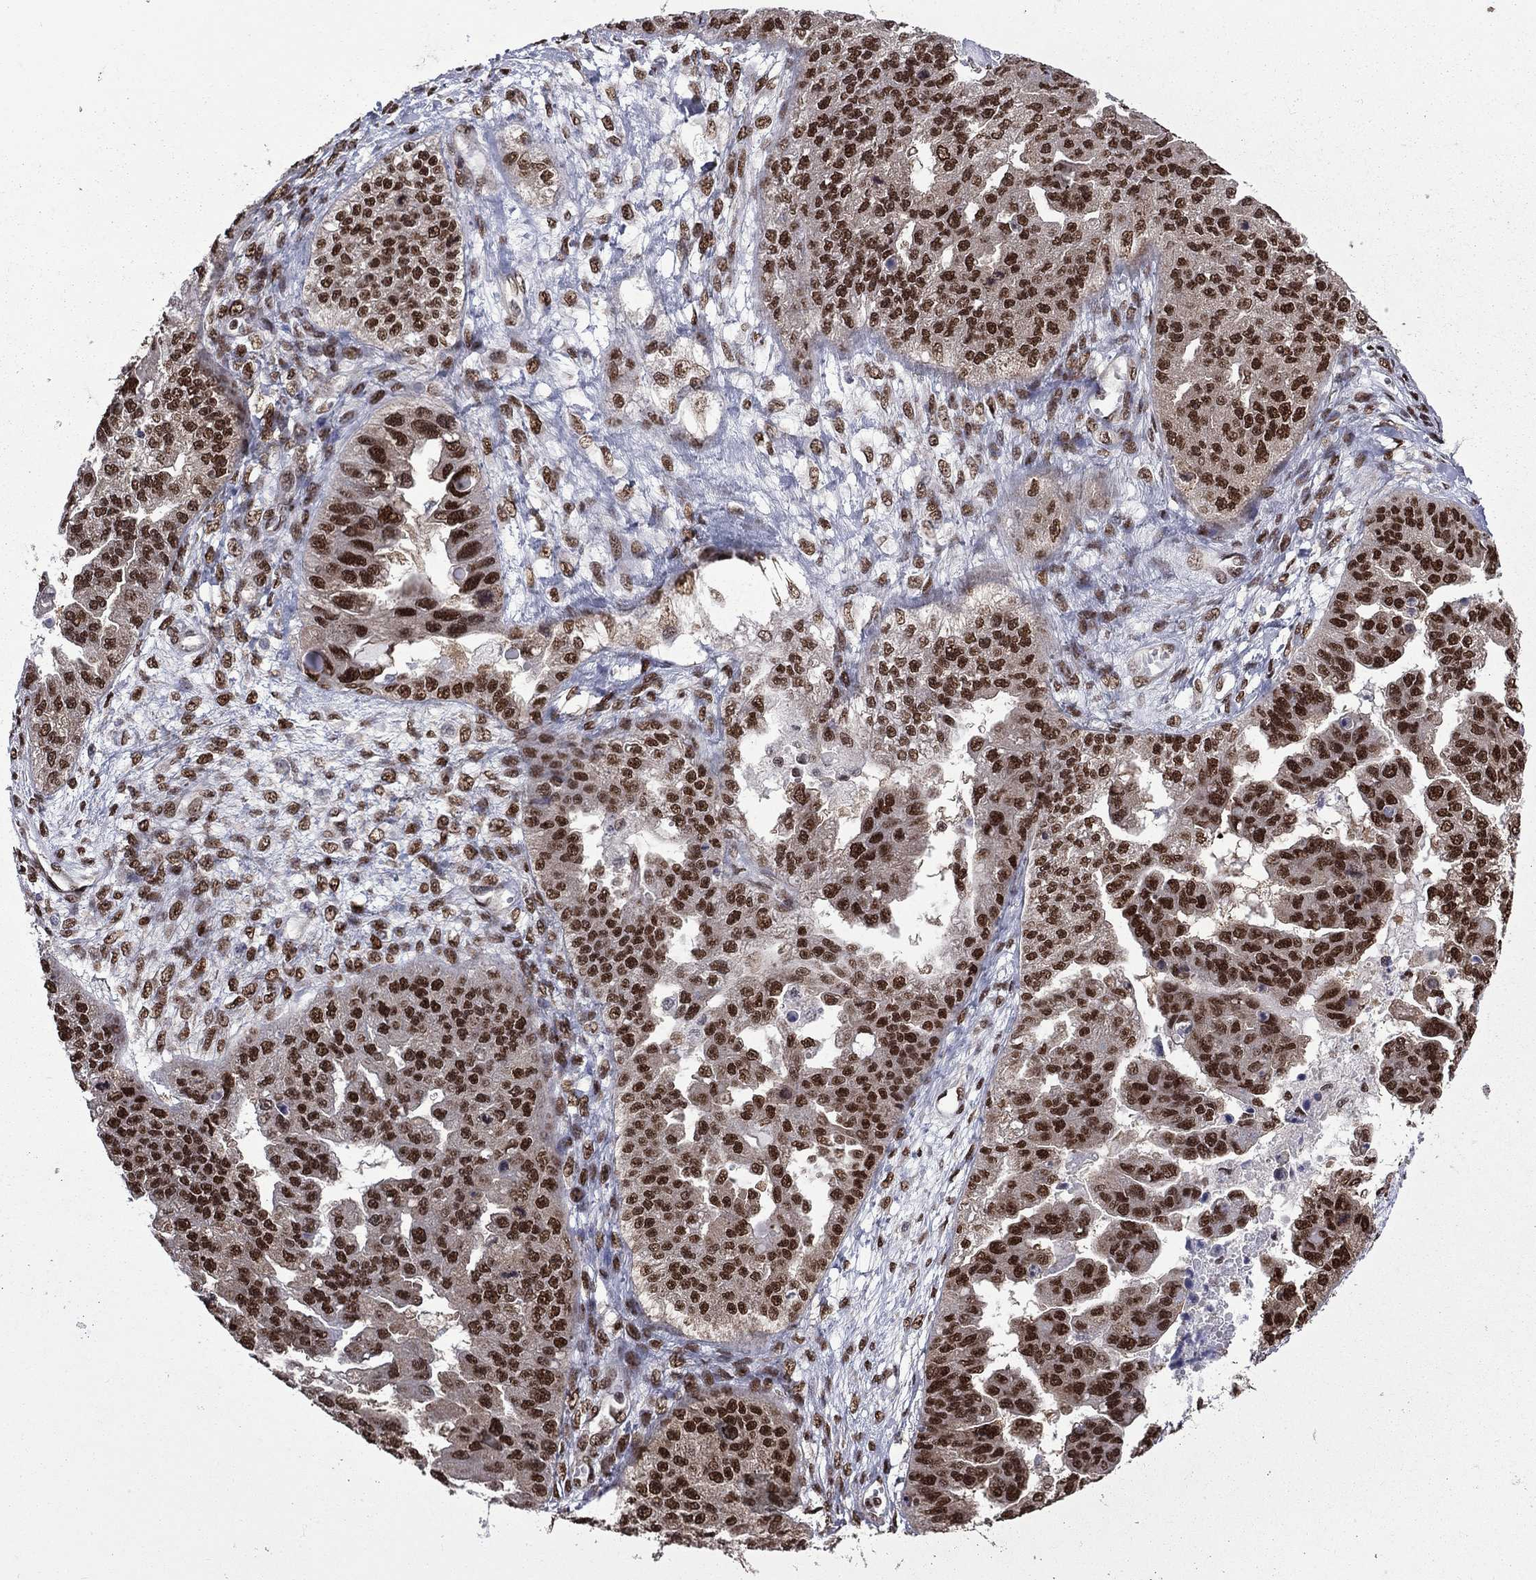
{"staining": {"intensity": "strong", "quantity": ">75%", "location": "nuclear"}, "tissue": "ovarian cancer", "cell_type": "Tumor cells", "image_type": "cancer", "snomed": [{"axis": "morphology", "description": "Cystadenocarcinoma, serous, NOS"}, {"axis": "topography", "description": "Ovary"}], "caption": "Strong nuclear staining for a protein is present in about >75% of tumor cells of ovarian serous cystadenocarcinoma using immunohistochemistry (IHC).", "gene": "MED25", "patient": {"sex": "female", "age": 58}}